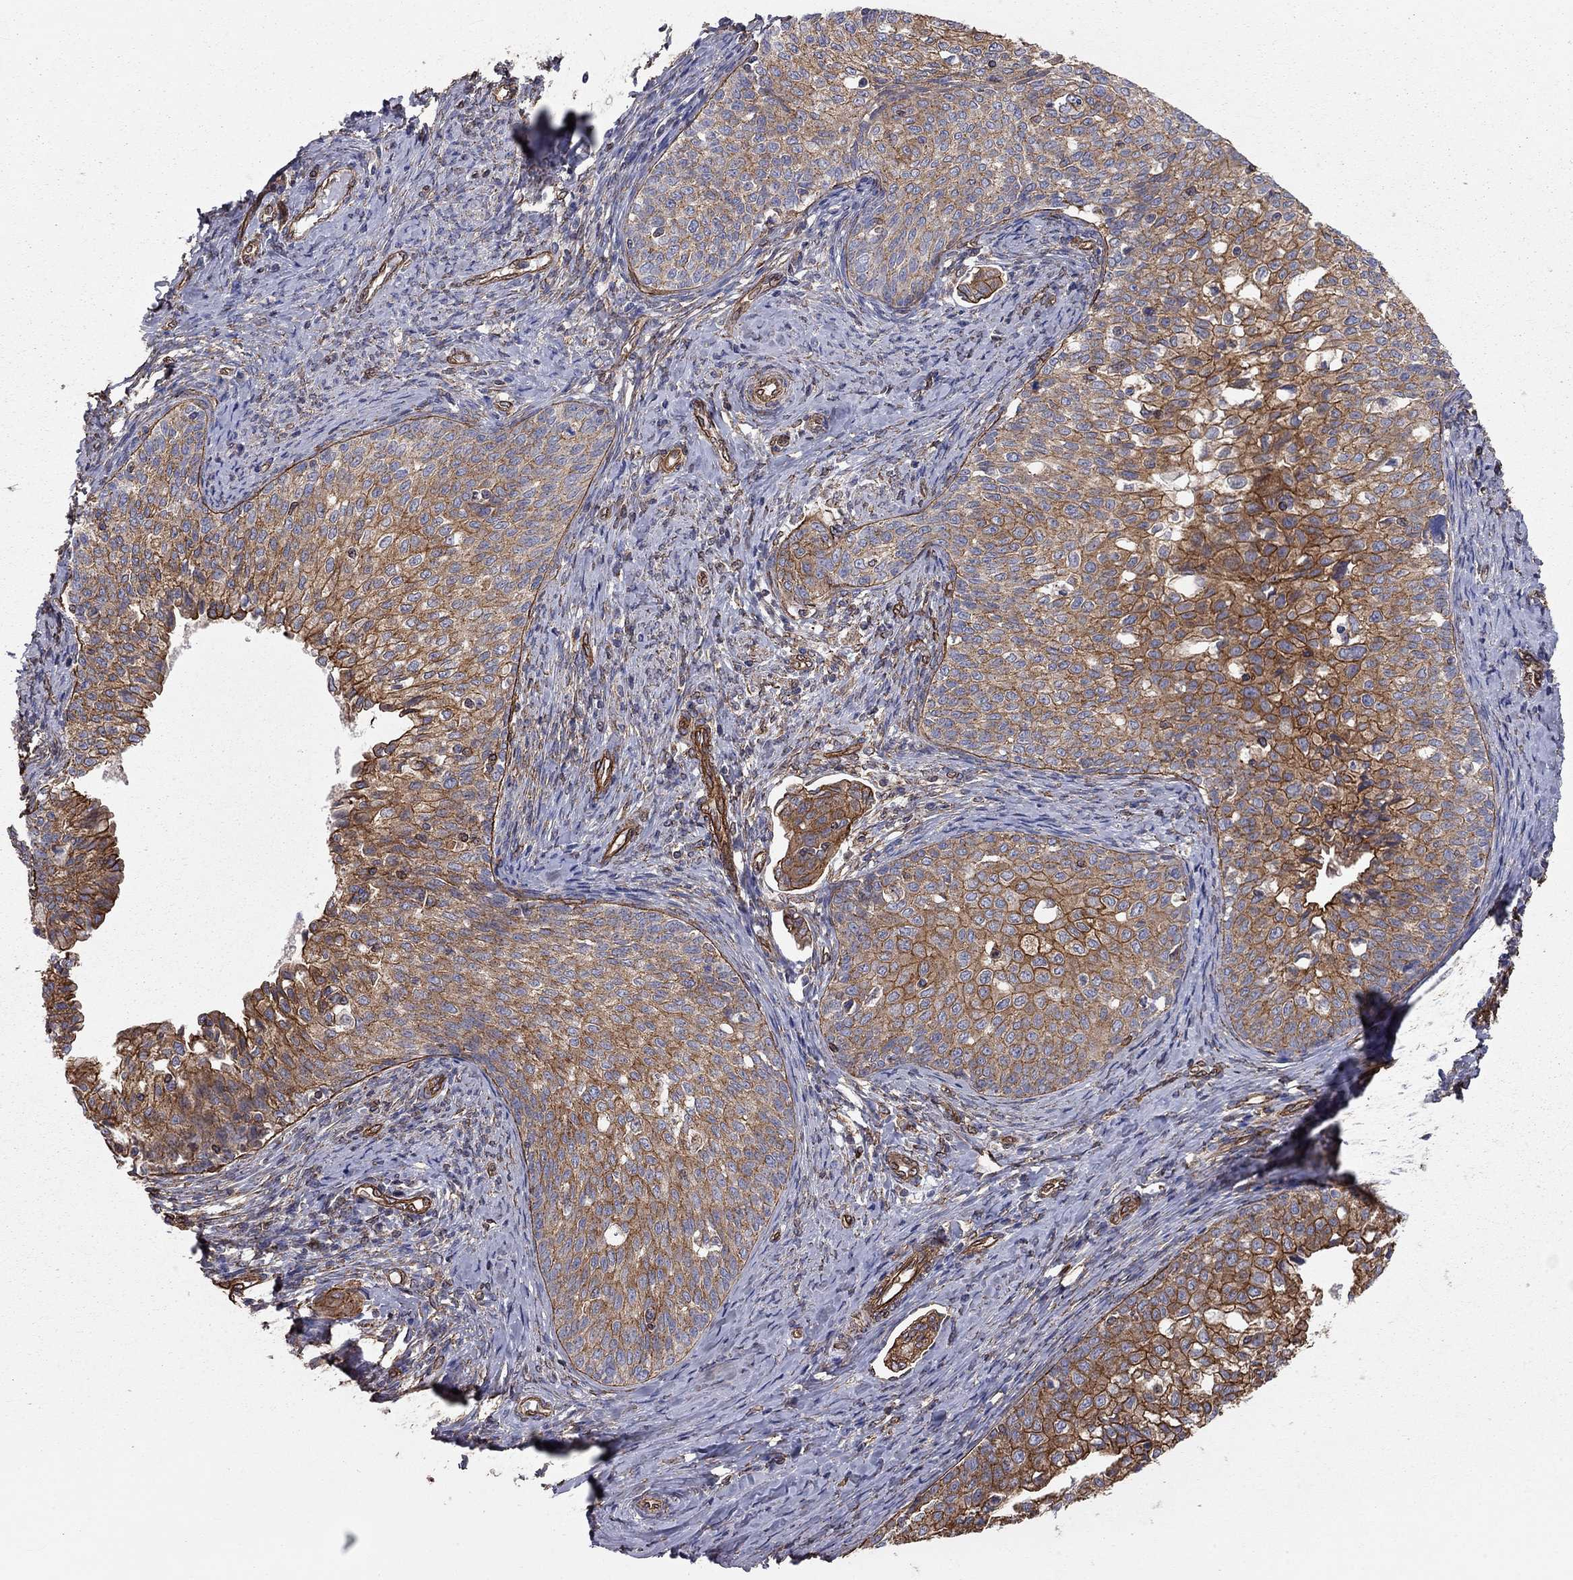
{"staining": {"intensity": "strong", "quantity": ">75%", "location": "cytoplasmic/membranous"}, "tissue": "cervical cancer", "cell_type": "Tumor cells", "image_type": "cancer", "snomed": [{"axis": "morphology", "description": "Squamous cell carcinoma, NOS"}, {"axis": "topography", "description": "Cervix"}], "caption": "Immunohistochemical staining of cervical cancer (squamous cell carcinoma) displays high levels of strong cytoplasmic/membranous positivity in about >75% of tumor cells. Using DAB (brown) and hematoxylin (blue) stains, captured at high magnification using brightfield microscopy.", "gene": "BICDL2", "patient": {"sex": "female", "age": 51}}